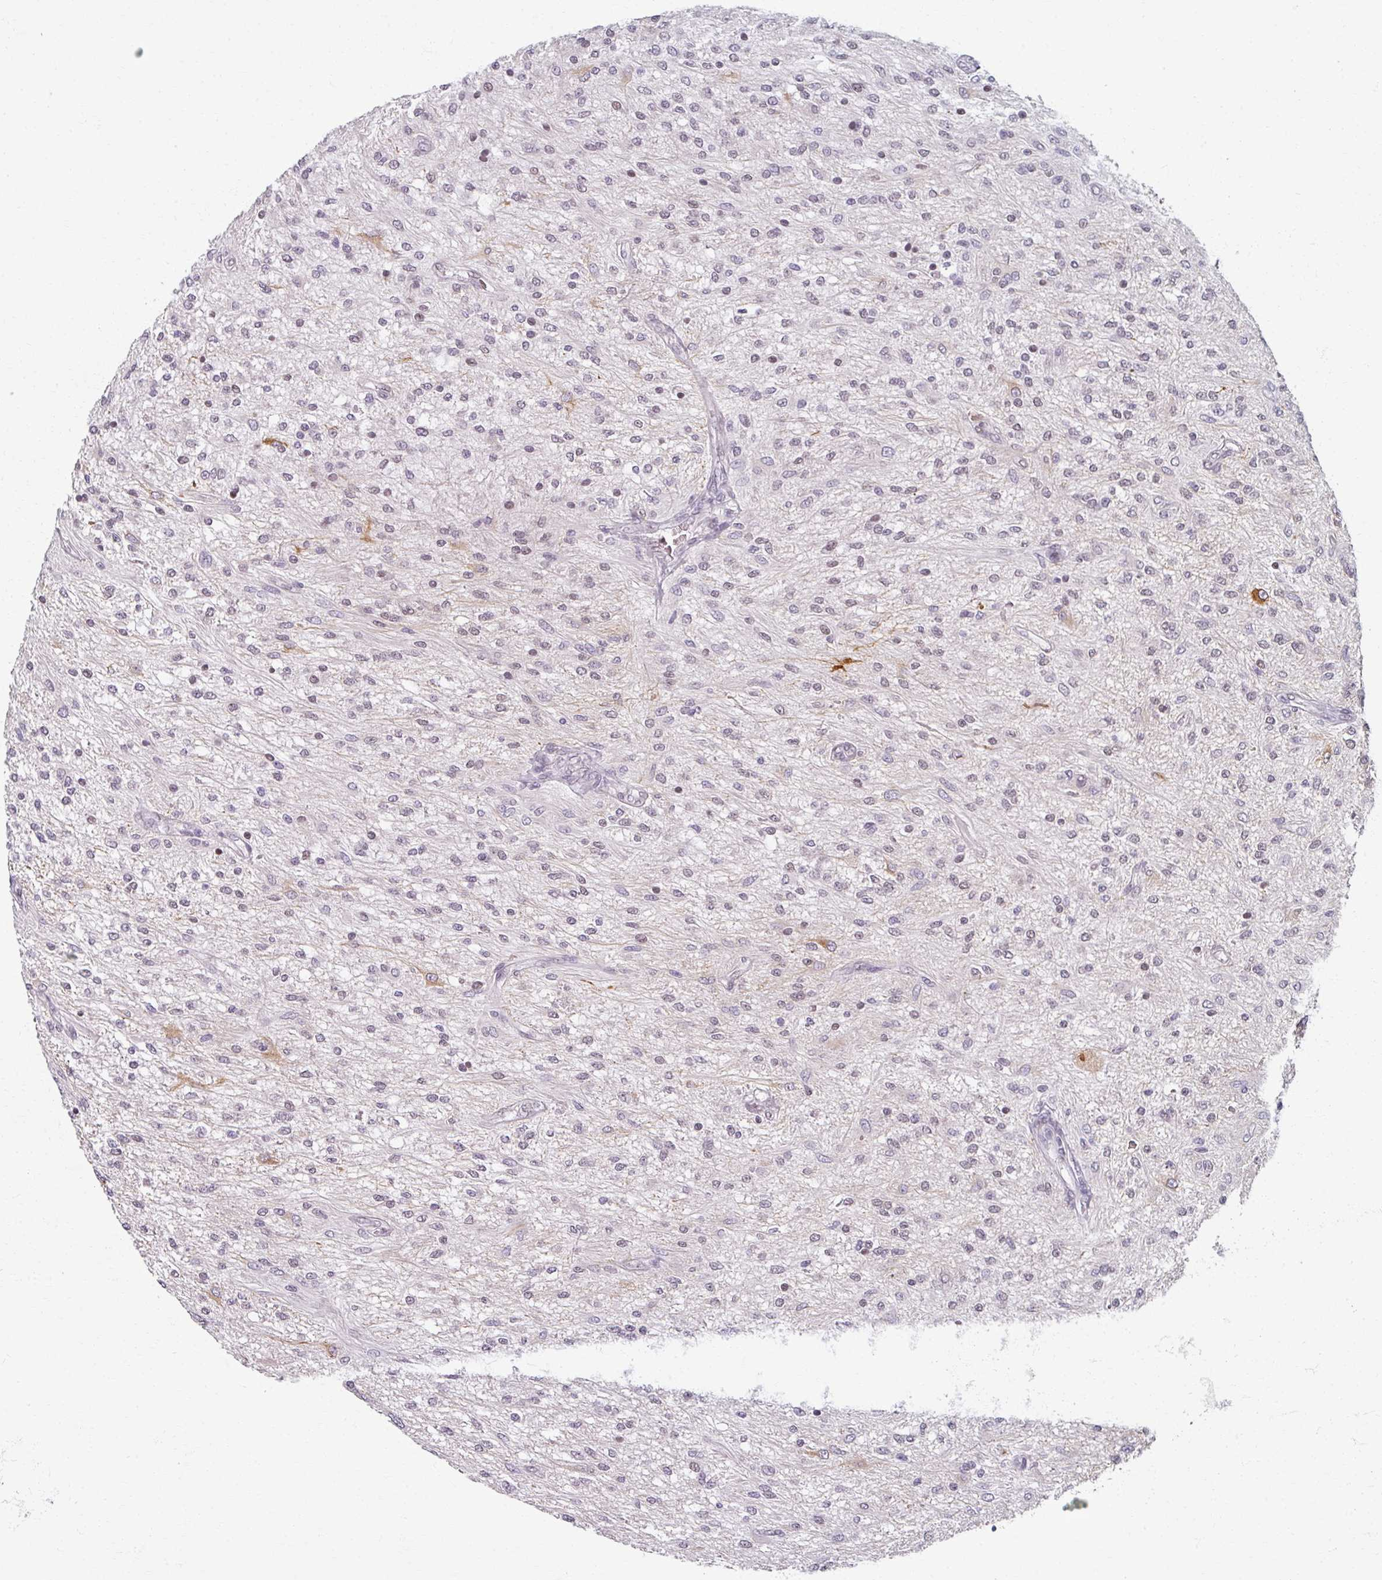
{"staining": {"intensity": "weak", "quantity": "<25%", "location": "nuclear"}, "tissue": "glioma", "cell_type": "Tumor cells", "image_type": "cancer", "snomed": [{"axis": "morphology", "description": "Glioma, malignant, Low grade"}, {"axis": "topography", "description": "Cerebellum"}], "caption": "A histopathology image of human glioma is negative for staining in tumor cells.", "gene": "RIPOR3", "patient": {"sex": "female", "age": 14}}